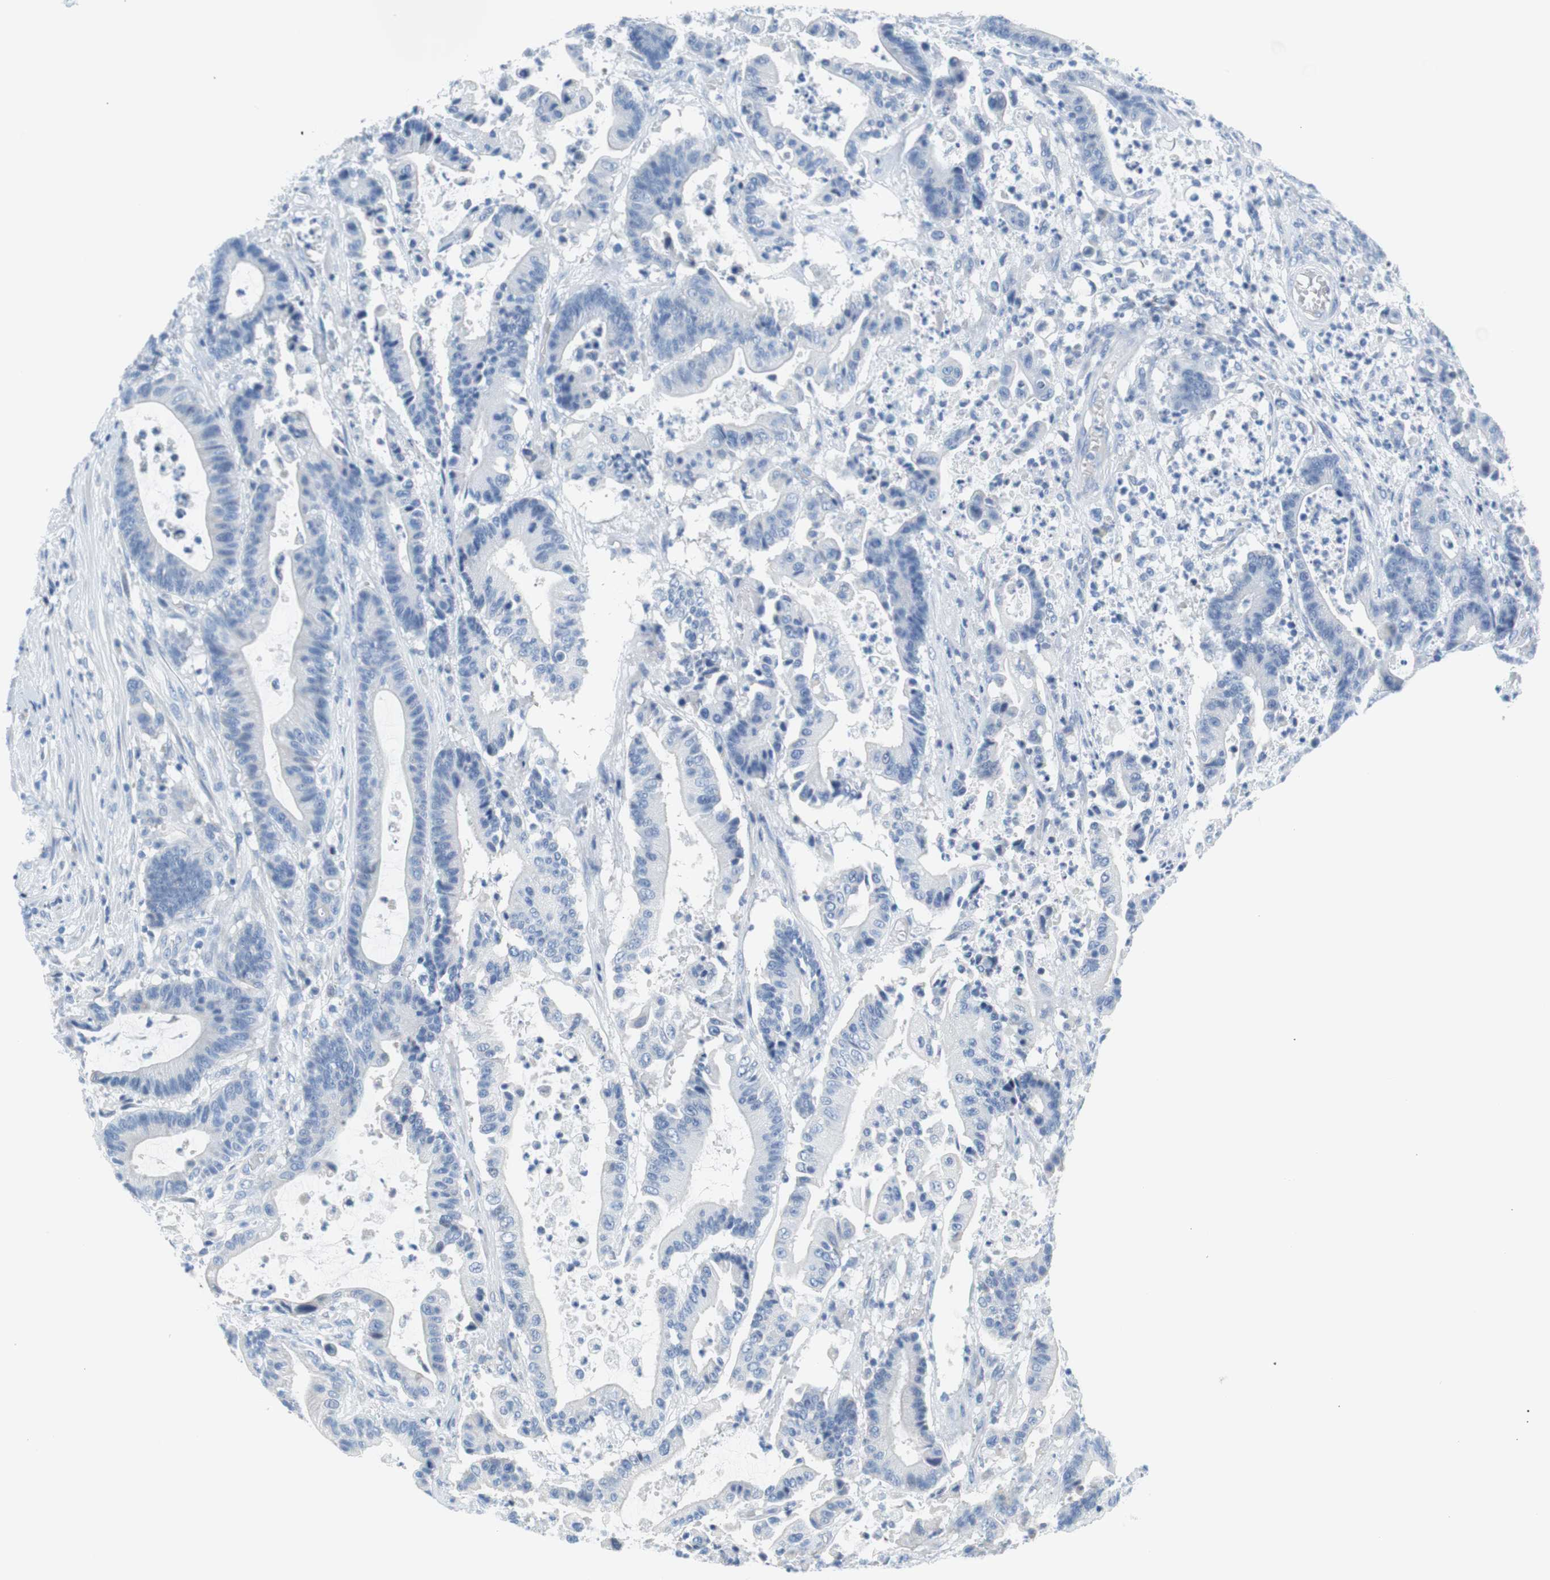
{"staining": {"intensity": "negative", "quantity": "none", "location": "none"}, "tissue": "colorectal cancer", "cell_type": "Tumor cells", "image_type": "cancer", "snomed": [{"axis": "morphology", "description": "Adenocarcinoma, NOS"}, {"axis": "topography", "description": "Colon"}], "caption": "Immunohistochemistry of colorectal cancer reveals no staining in tumor cells.", "gene": "MYH1", "patient": {"sex": "female", "age": 84}}